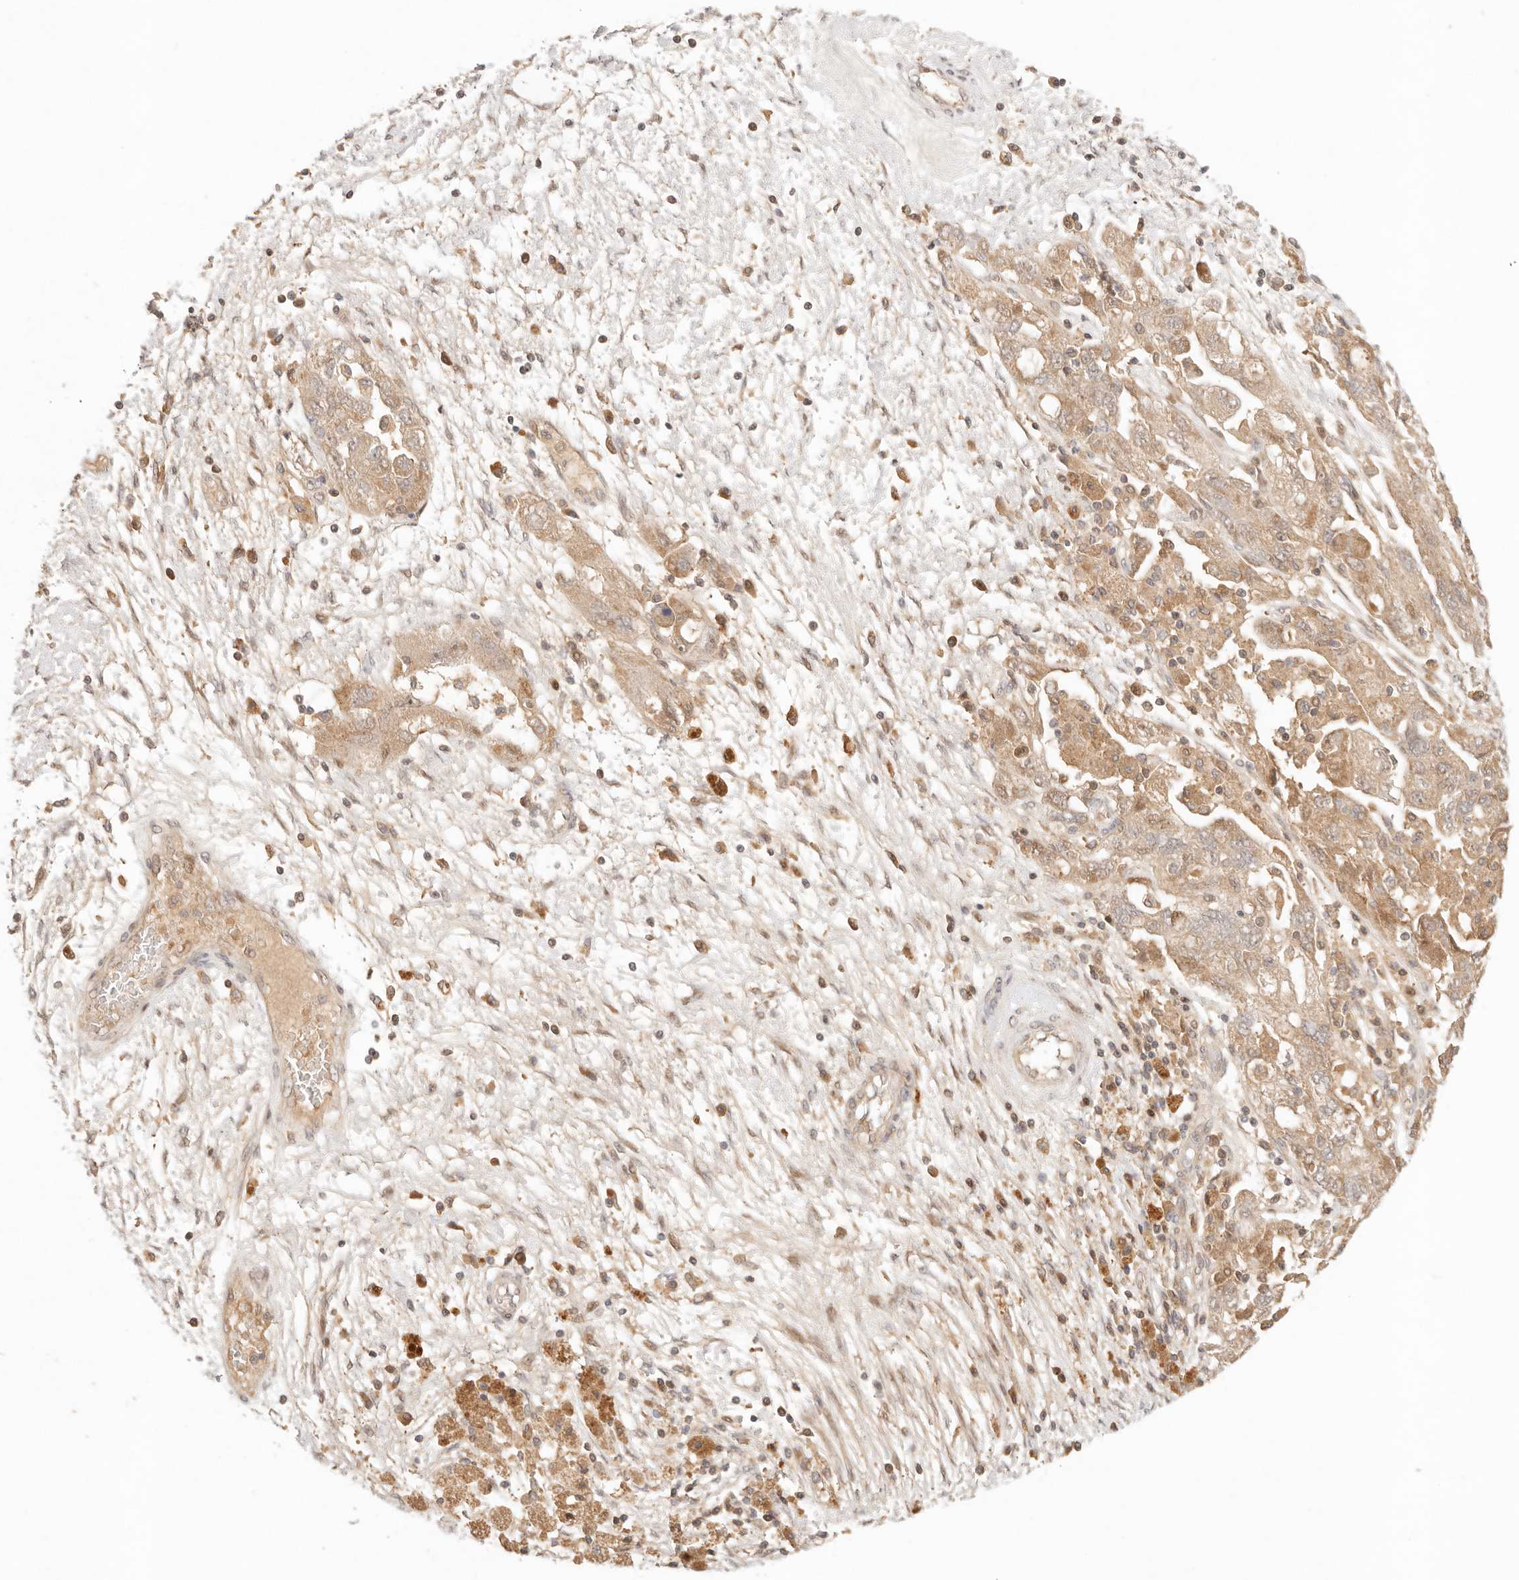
{"staining": {"intensity": "moderate", "quantity": ">75%", "location": "cytoplasmic/membranous"}, "tissue": "ovarian cancer", "cell_type": "Tumor cells", "image_type": "cancer", "snomed": [{"axis": "morphology", "description": "Carcinoma, NOS"}, {"axis": "morphology", "description": "Cystadenocarcinoma, serous, NOS"}, {"axis": "topography", "description": "Ovary"}], "caption": "High-power microscopy captured an IHC photomicrograph of ovarian serous cystadenocarcinoma, revealing moderate cytoplasmic/membranous positivity in about >75% of tumor cells.", "gene": "PHLDA3", "patient": {"sex": "female", "age": 69}}